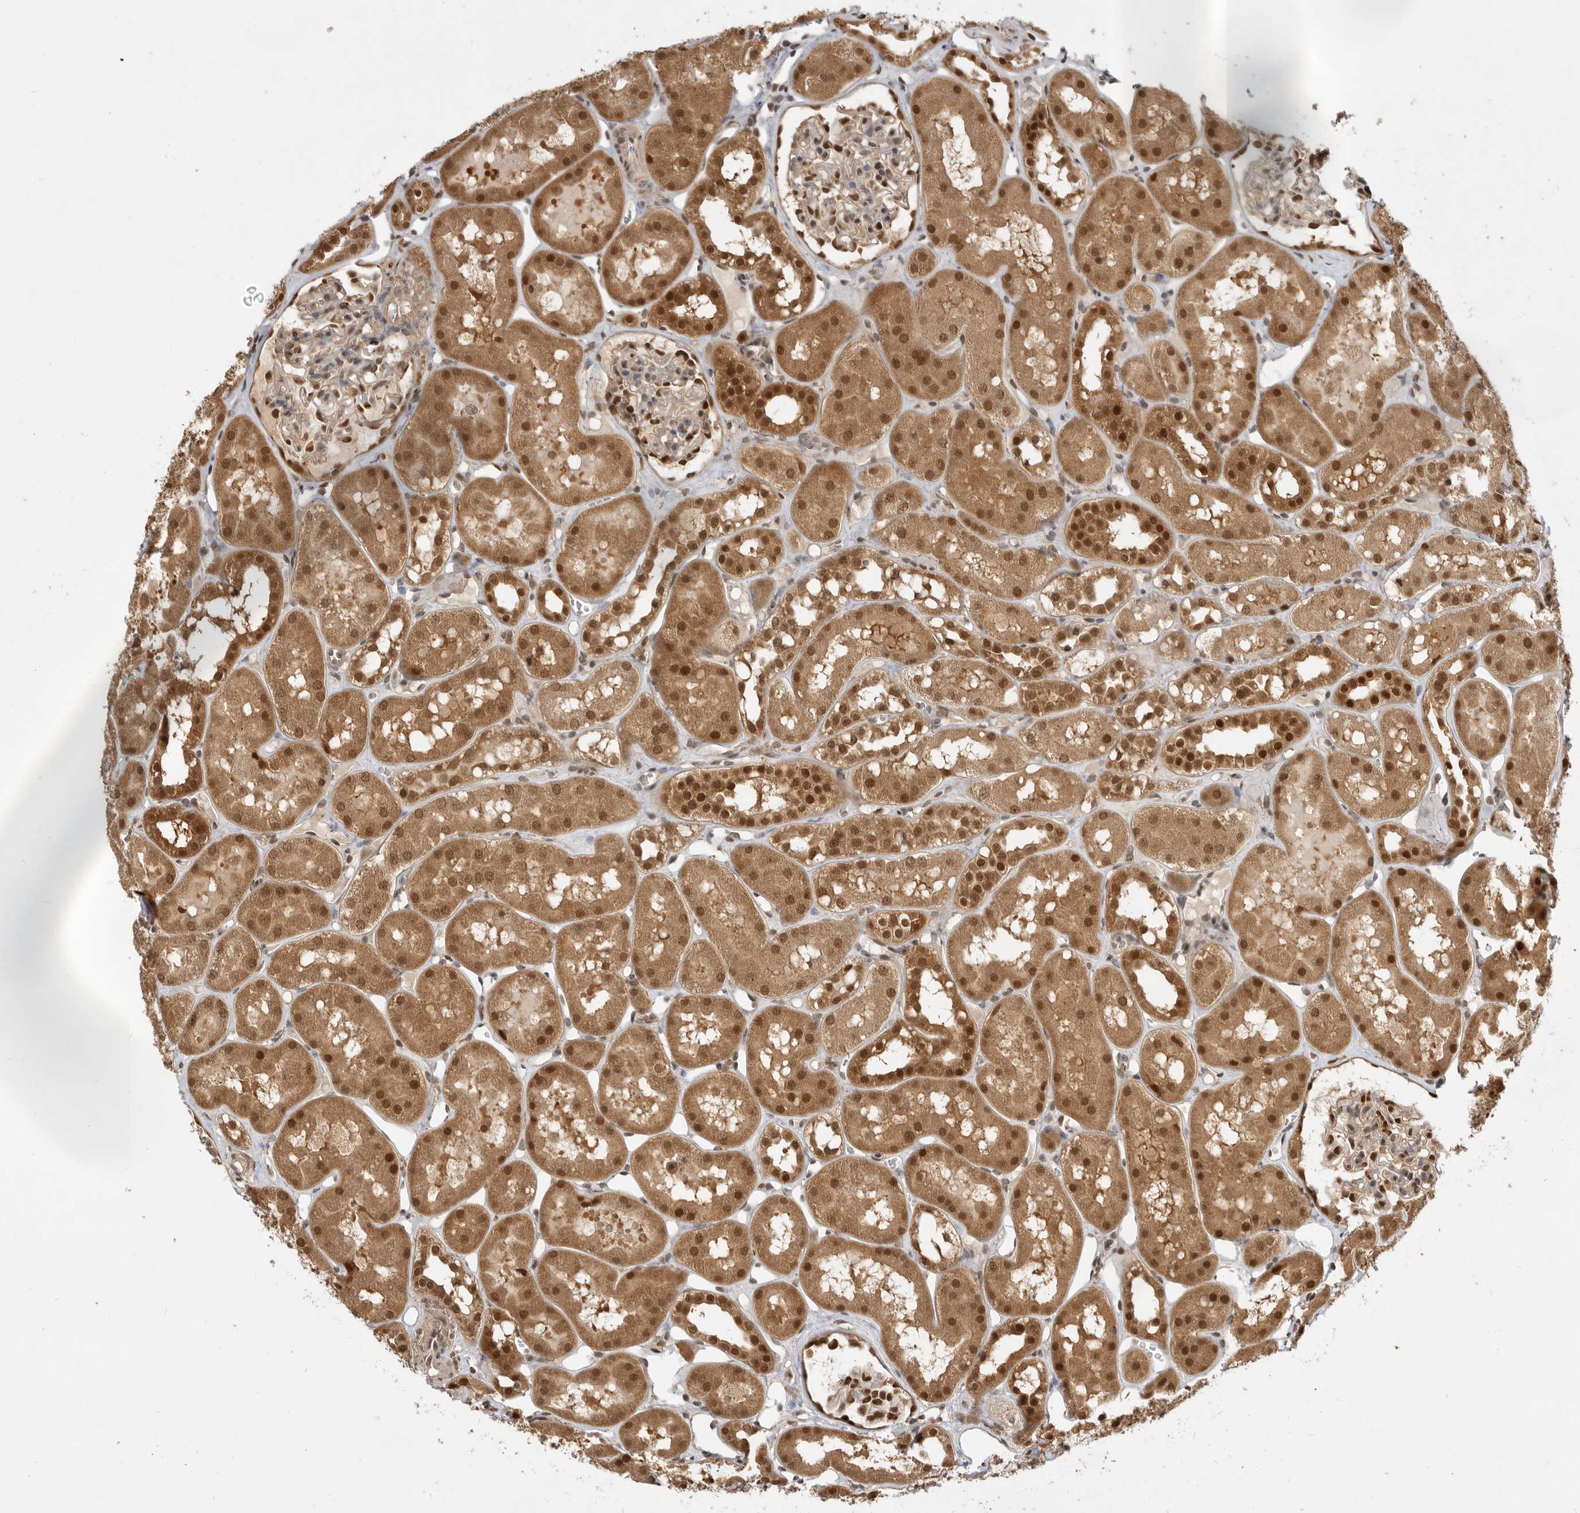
{"staining": {"intensity": "strong", "quantity": "25%-75%", "location": "cytoplasmic/membranous,nuclear"}, "tissue": "kidney", "cell_type": "Cells in glomeruli", "image_type": "normal", "snomed": [{"axis": "morphology", "description": "Normal tissue, NOS"}, {"axis": "topography", "description": "Kidney"}], "caption": "High-magnification brightfield microscopy of normal kidney stained with DAB (3,3'-diaminobenzidine) (brown) and counterstained with hematoxylin (blue). cells in glomeruli exhibit strong cytoplasmic/membranous,nuclear positivity is present in approximately25%-75% of cells. Immunohistochemistry stains the protein of interest in brown and the nuclei are stained blue.", "gene": "ADPRS", "patient": {"sex": "male", "age": 16}}